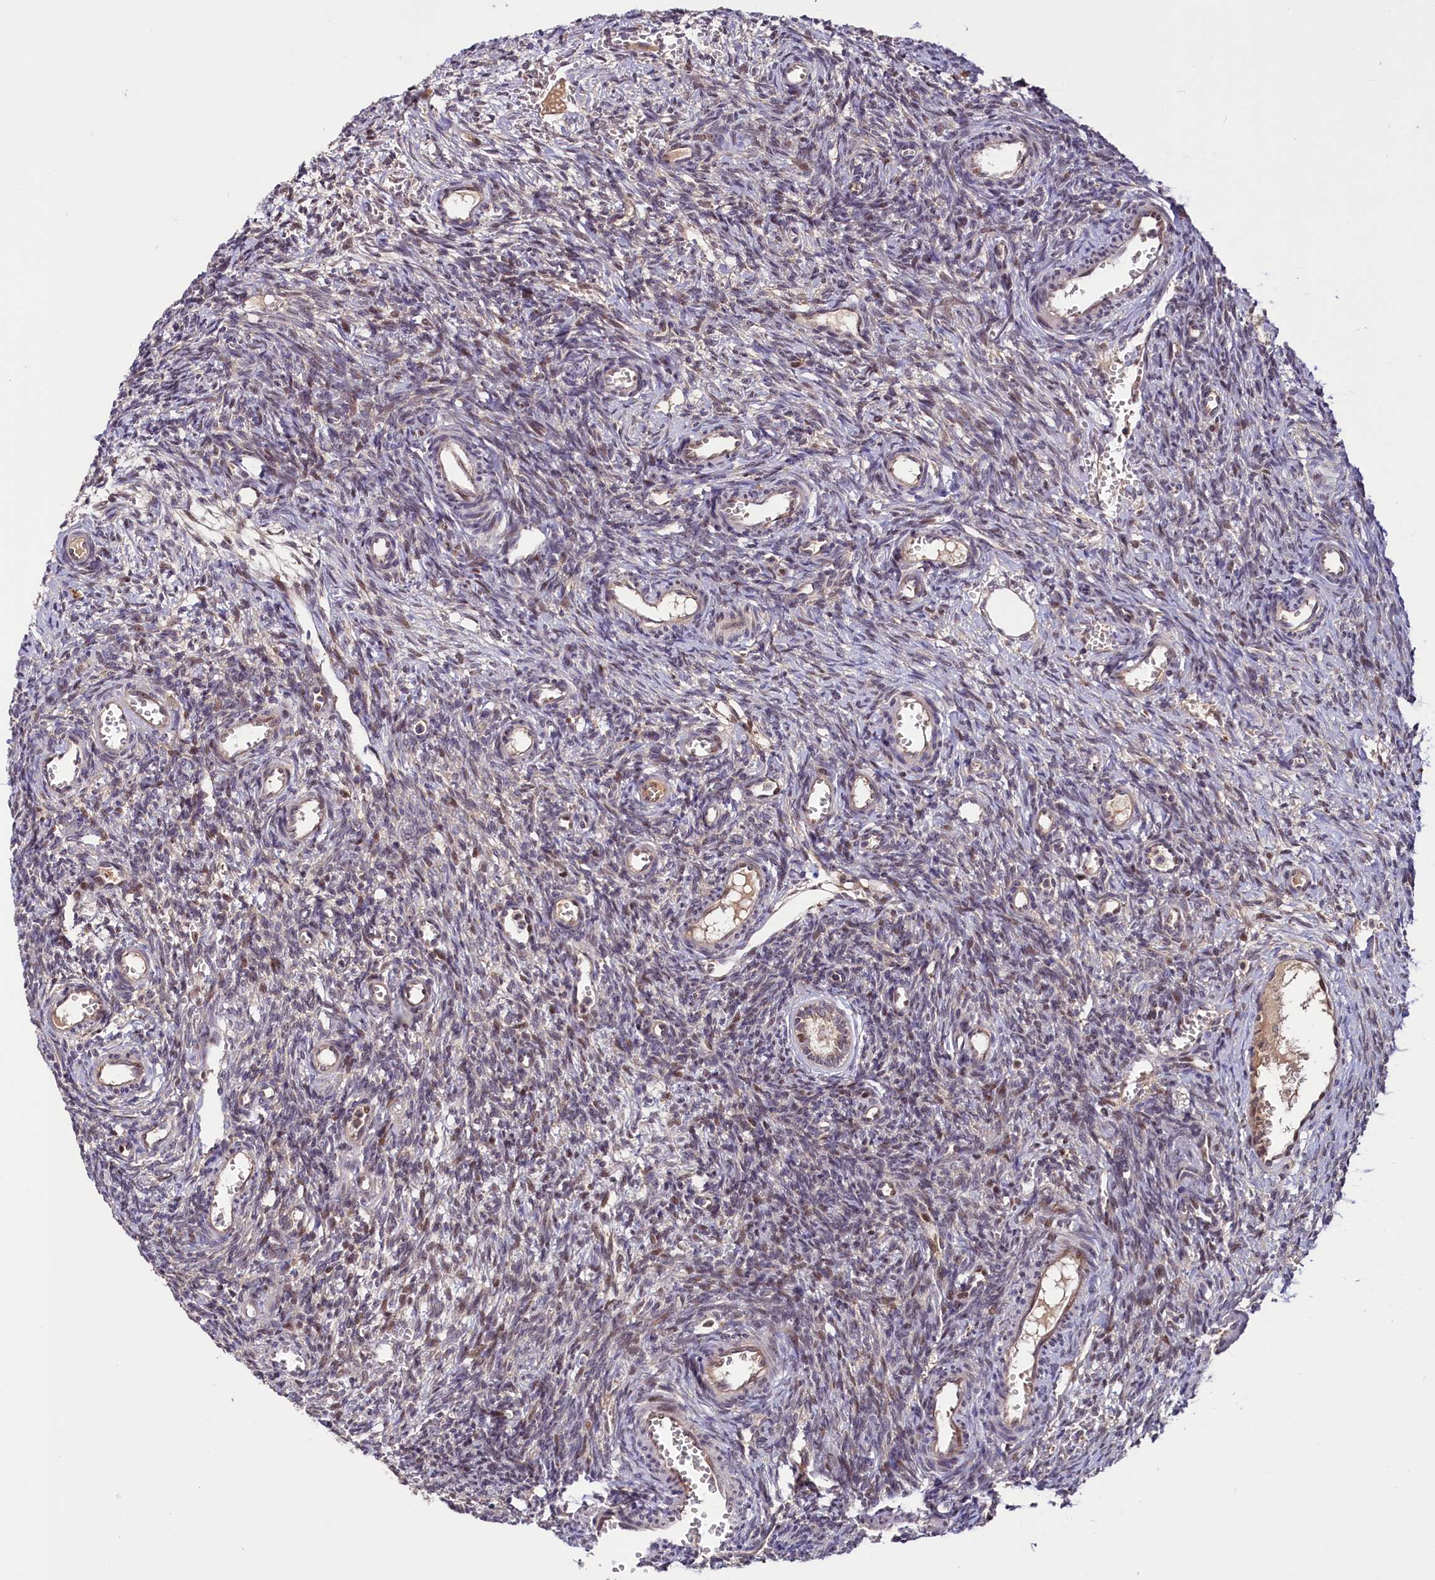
{"staining": {"intensity": "moderate", "quantity": "<25%", "location": "nuclear"}, "tissue": "ovary", "cell_type": "Ovarian stroma cells", "image_type": "normal", "snomed": [{"axis": "morphology", "description": "Normal tissue, NOS"}, {"axis": "topography", "description": "Ovary"}], "caption": "IHC (DAB (3,3'-diaminobenzidine)) staining of normal human ovary demonstrates moderate nuclear protein positivity in approximately <25% of ovarian stroma cells.", "gene": "N4BP2L1", "patient": {"sex": "female", "age": 39}}